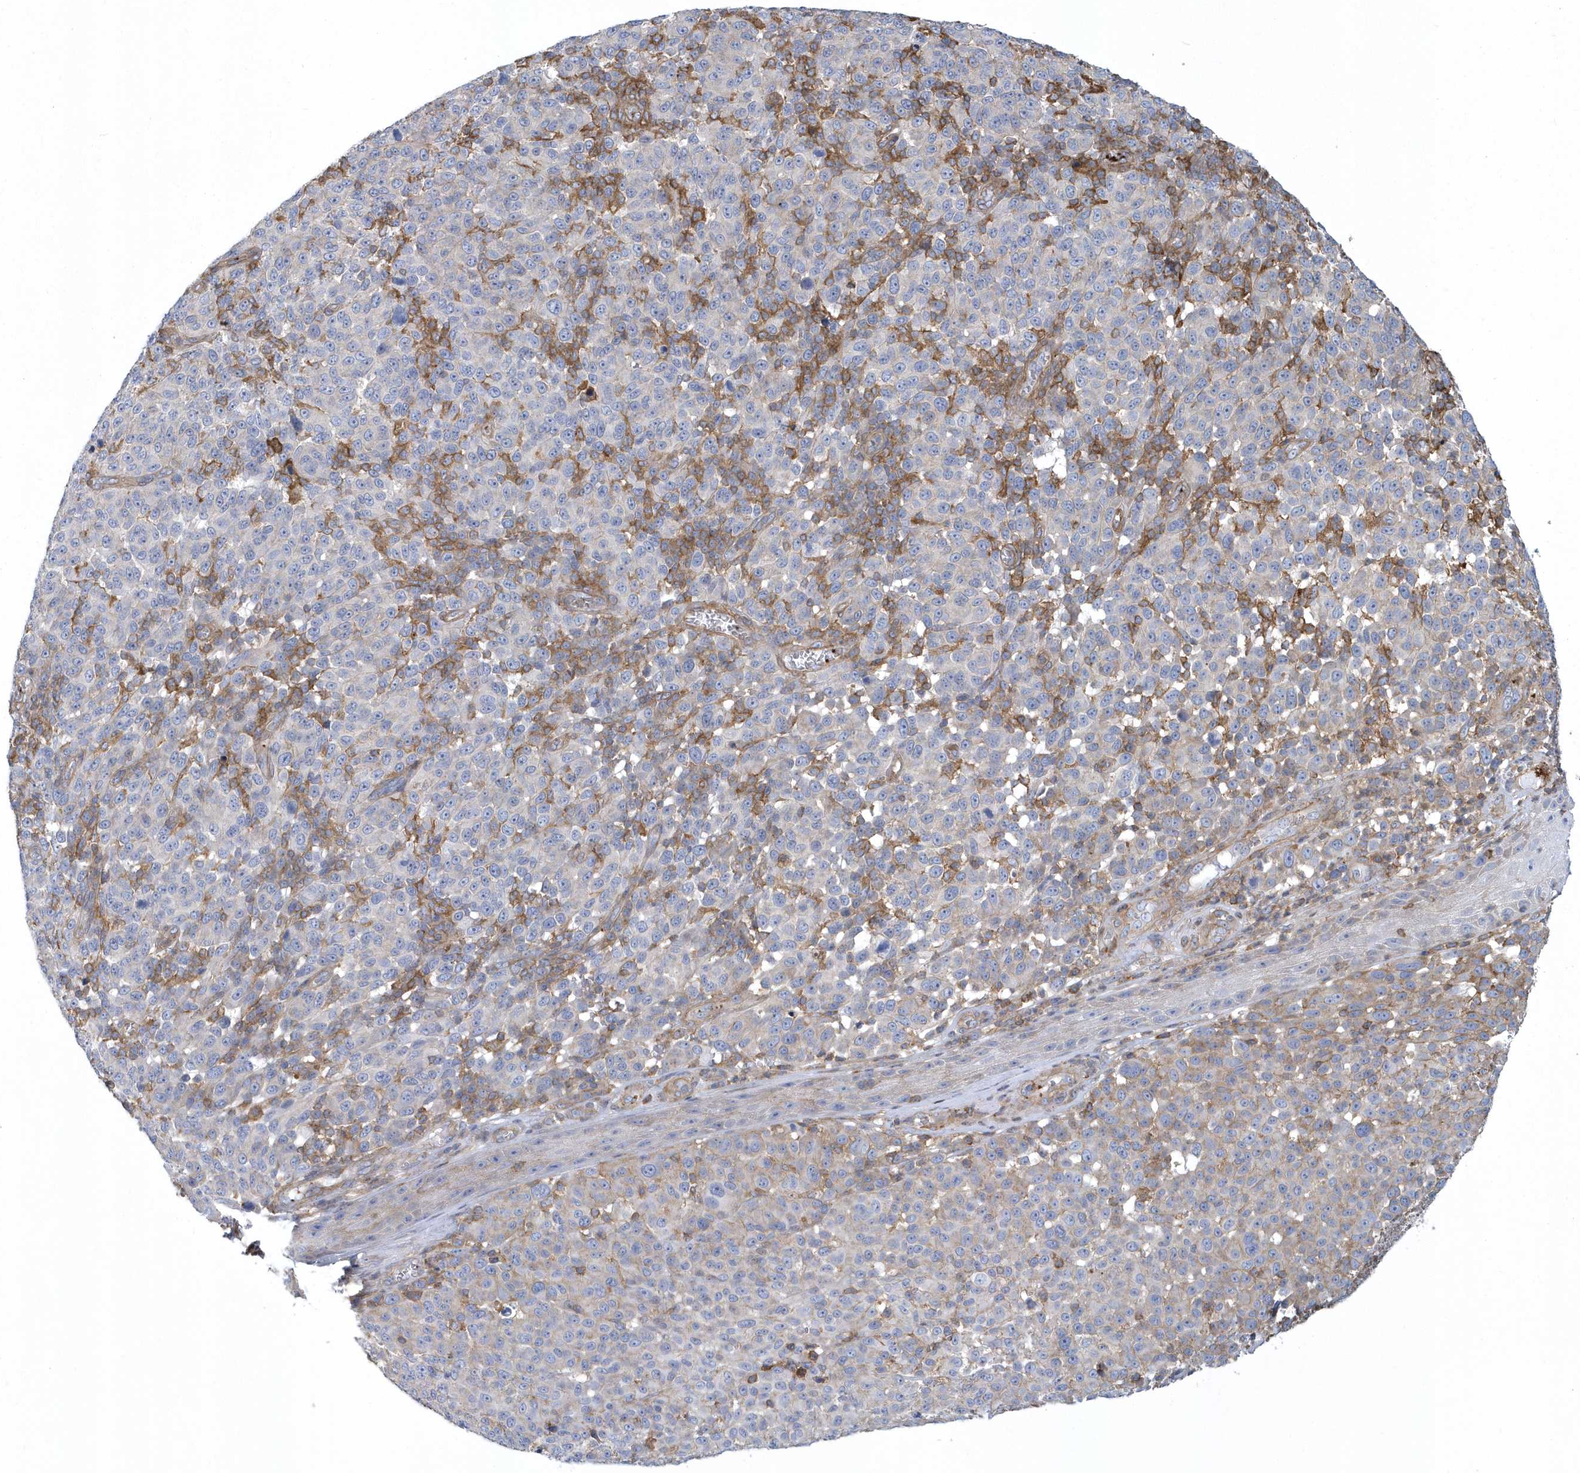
{"staining": {"intensity": "negative", "quantity": "none", "location": "none"}, "tissue": "melanoma", "cell_type": "Tumor cells", "image_type": "cancer", "snomed": [{"axis": "morphology", "description": "Malignant melanoma, NOS"}, {"axis": "topography", "description": "Skin"}], "caption": "Malignant melanoma stained for a protein using IHC shows no expression tumor cells.", "gene": "ARAP2", "patient": {"sex": "male", "age": 49}}